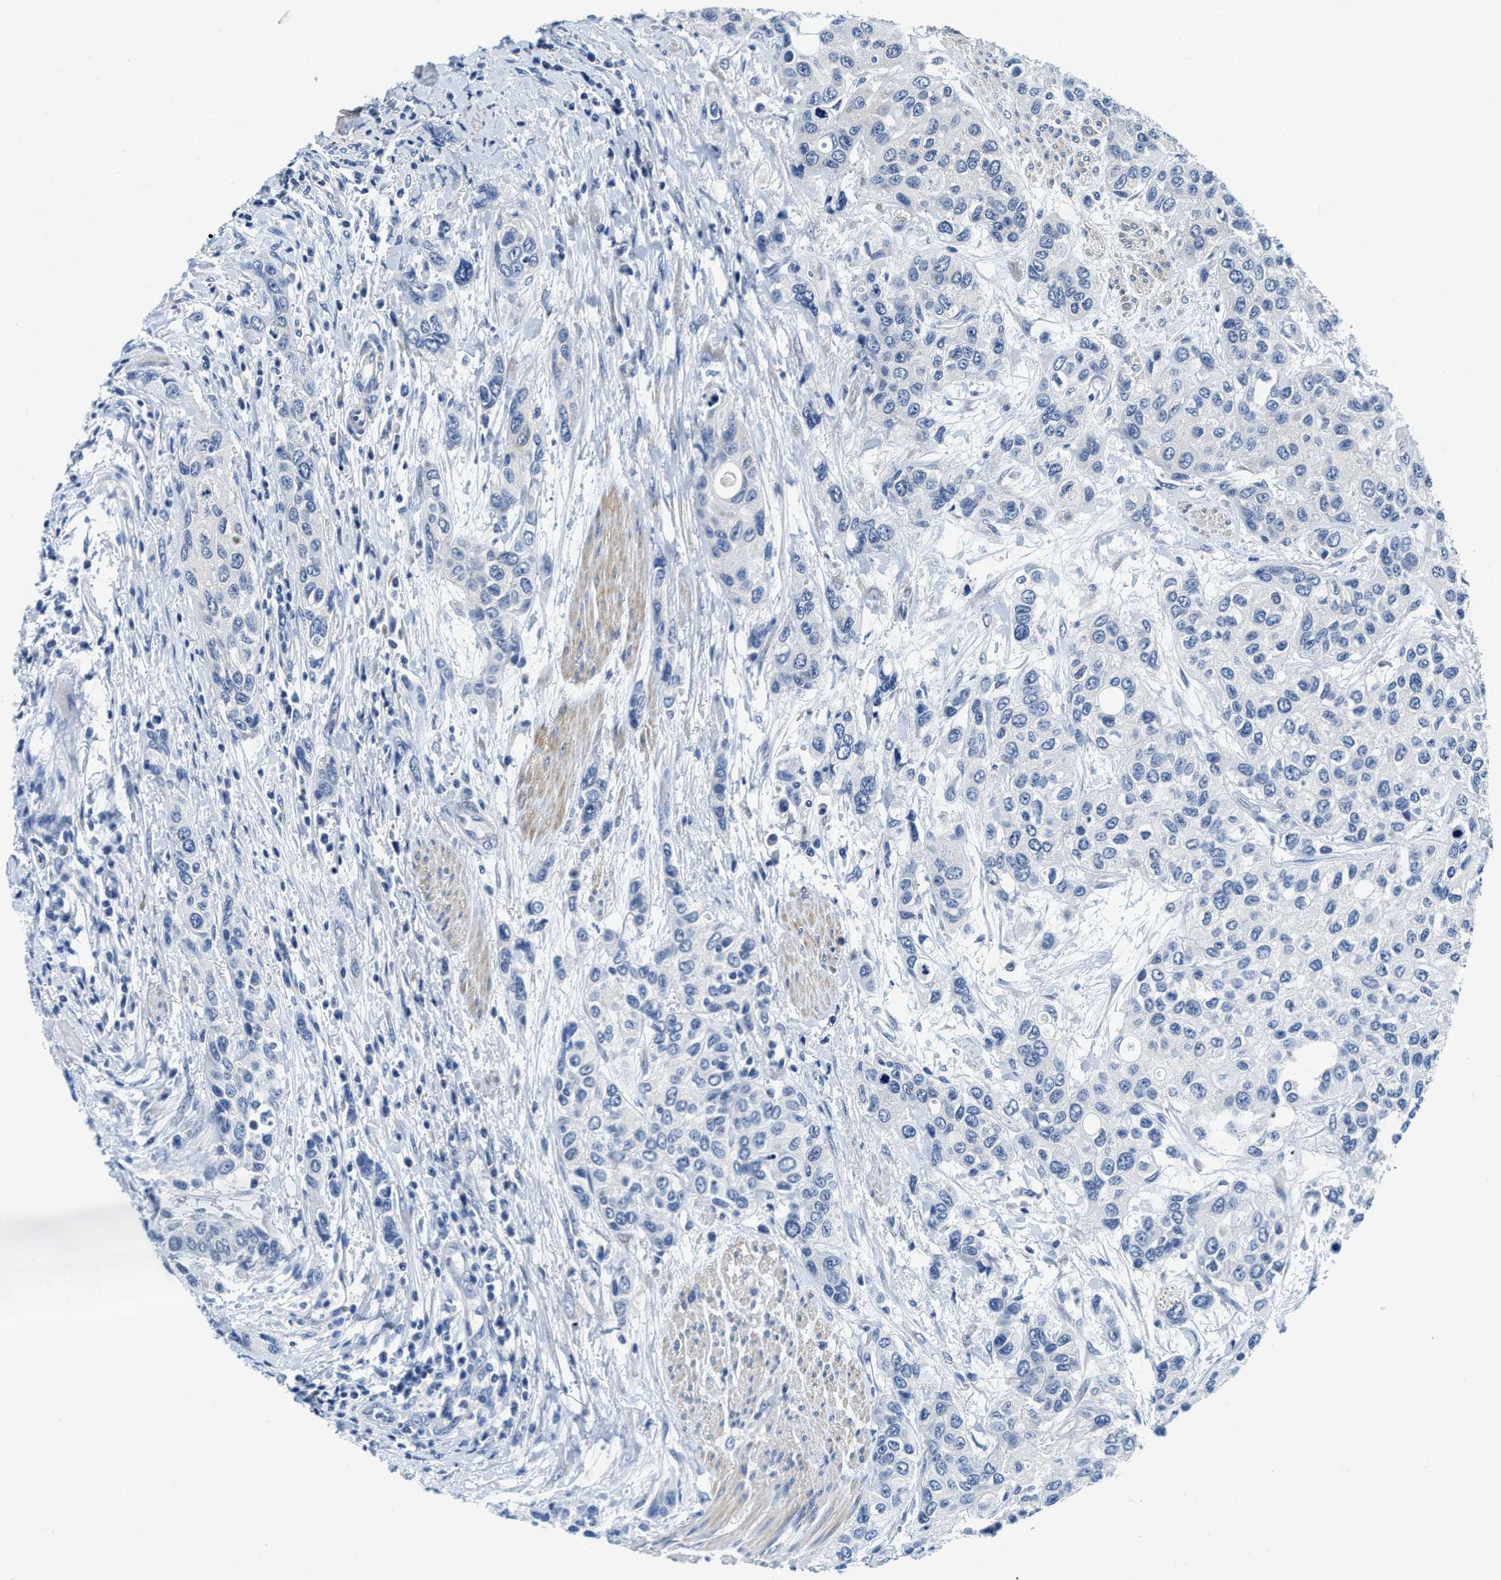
{"staining": {"intensity": "negative", "quantity": "none", "location": "none"}, "tissue": "urothelial cancer", "cell_type": "Tumor cells", "image_type": "cancer", "snomed": [{"axis": "morphology", "description": "Urothelial carcinoma, High grade"}, {"axis": "topography", "description": "Urinary bladder"}], "caption": "IHC image of urothelial cancer stained for a protein (brown), which exhibits no expression in tumor cells. The staining was performed using DAB to visualize the protein expression in brown, while the nuclei were stained in blue with hematoxylin (Magnification: 20x).", "gene": "EIF2AK2", "patient": {"sex": "female", "age": 56}}